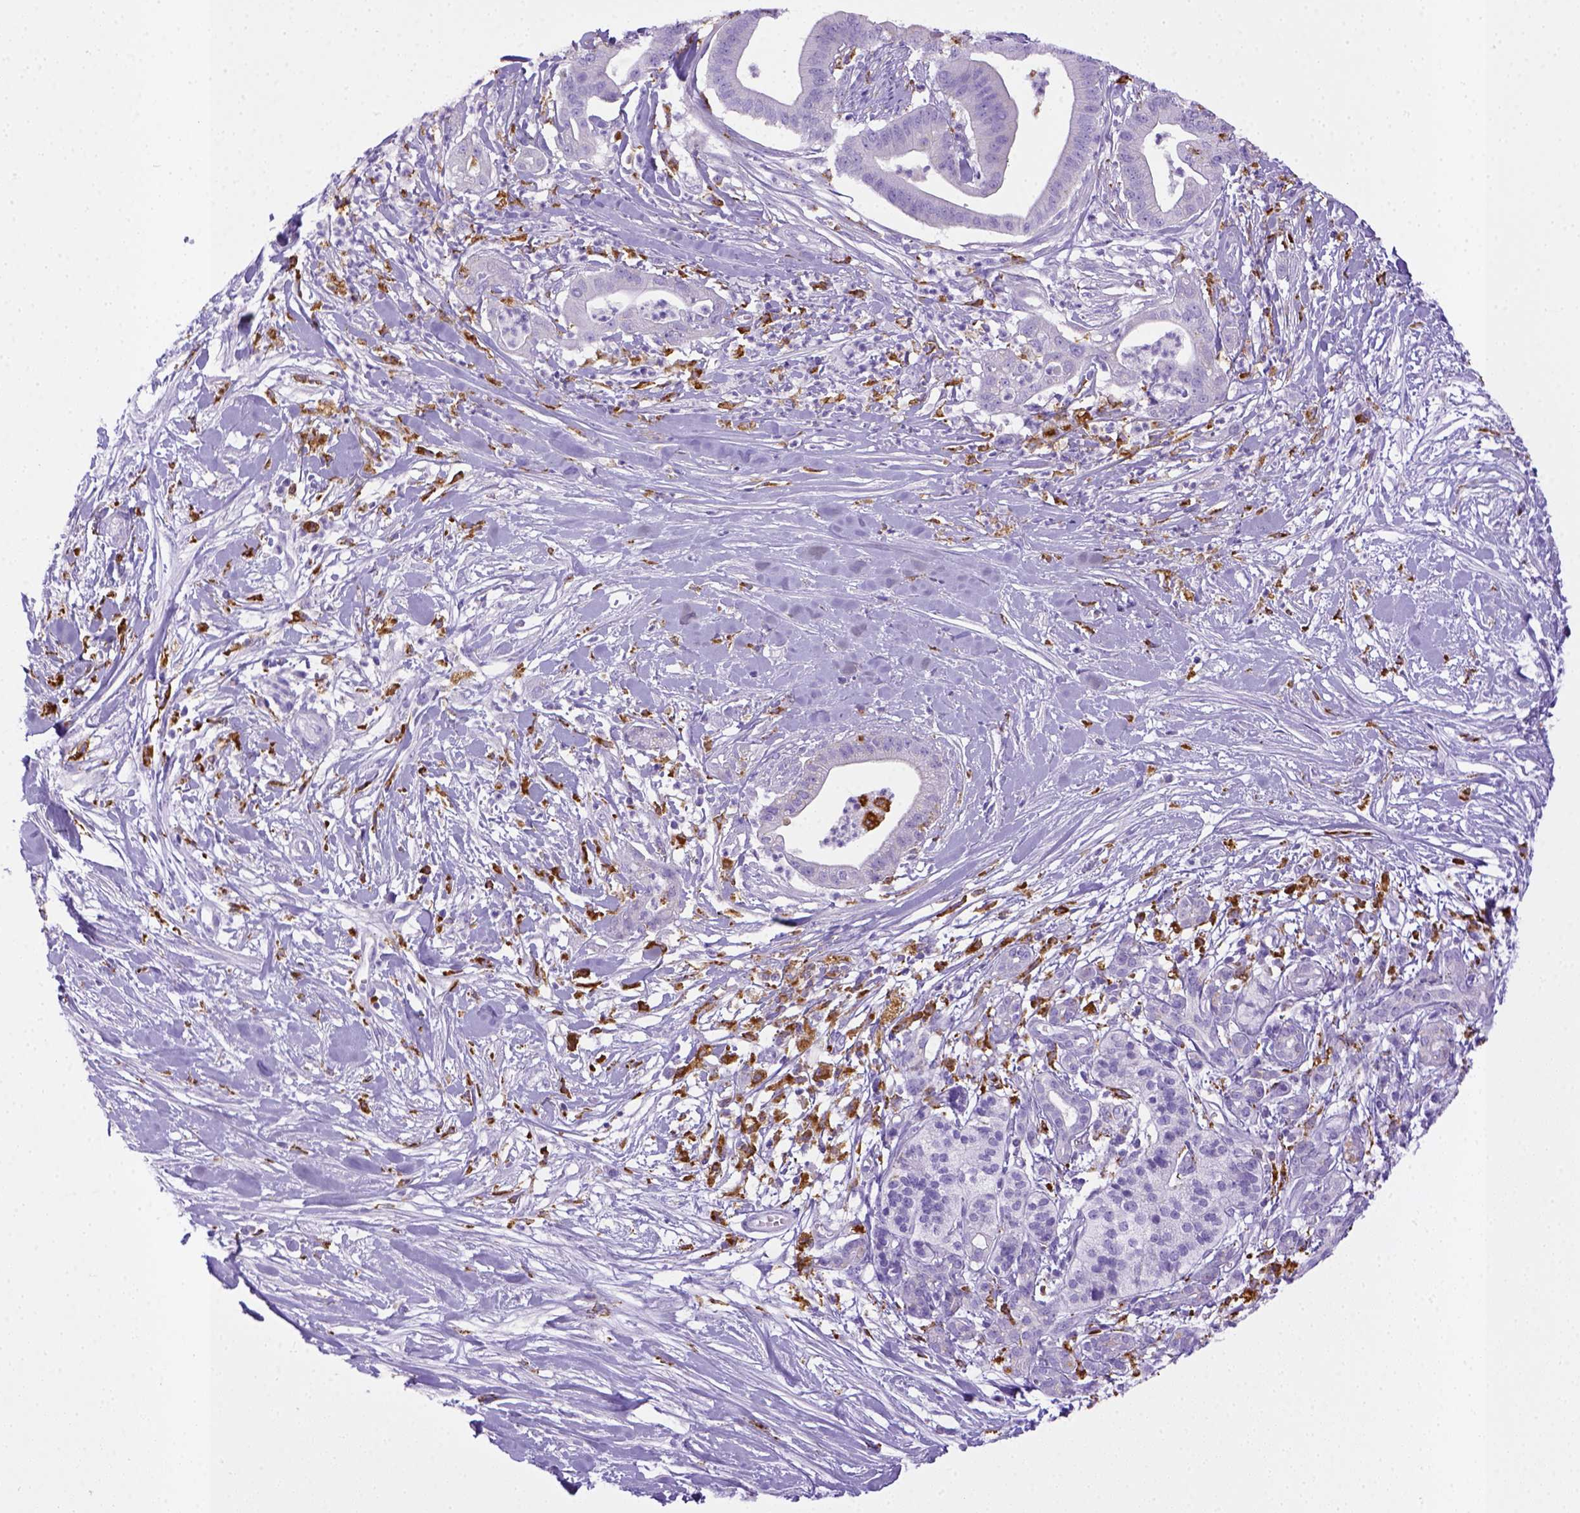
{"staining": {"intensity": "negative", "quantity": "none", "location": "none"}, "tissue": "pancreatic cancer", "cell_type": "Tumor cells", "image_type": "cancer", "snomed": [{"axis": "morphology", "description": "Normal tissue, NOS"}, {"axis": "morphology", "description": "Adenocarcinoma, NOS"}, {"axis": "topography", "description": "Lymph node"}, {"axis": "topography", "description": "Pancreas"}], "caption": "Micrograph shows no protein expression in tumor cells of adenocarcinoma (pancreatic) tissue. (Stains: DAB (3,3'-diaminobenzidine) immunohistochemistry with hematoxylin counter stain, Microscopy: brightfield microscopy at high magnification).", "gene": "CD68", "patient": {"sex": "female", "age": 58}}